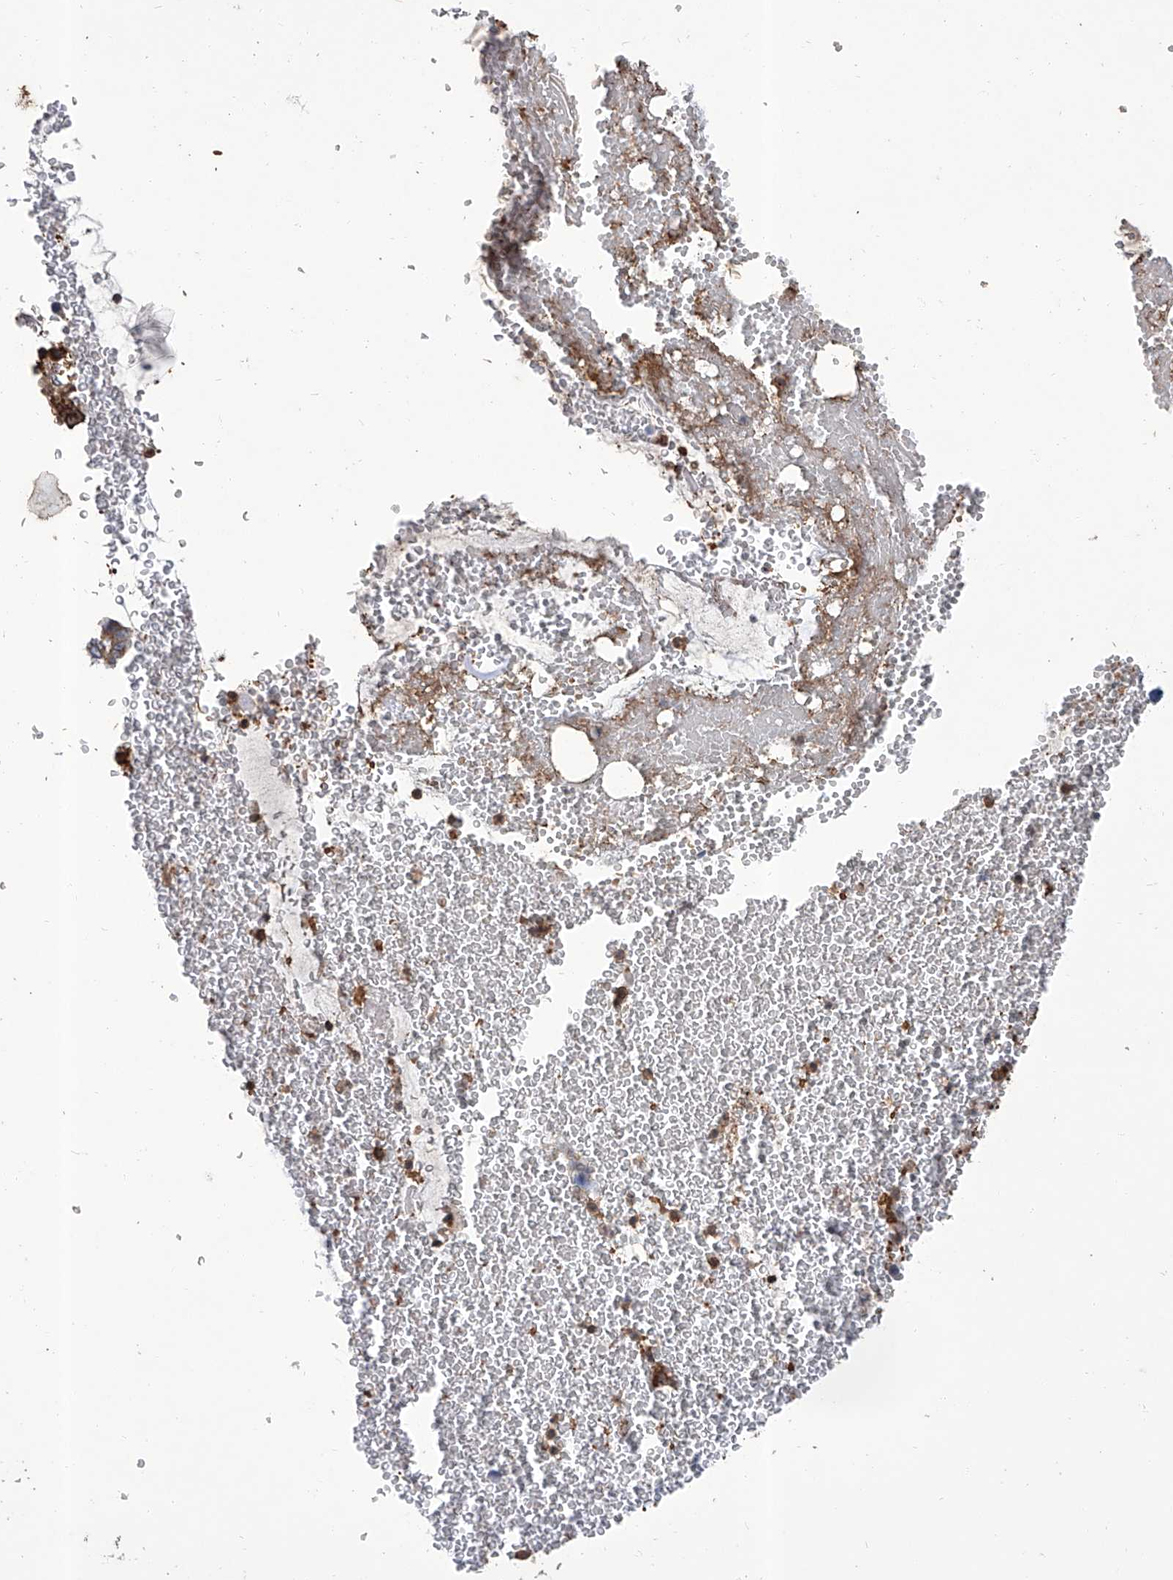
{"staining": {"intensity": "weak", "quantity": "25%-75%", "location": "cytoplasmic/membranous"}, "tissue": "bronchus", "cell_type": "Respiratory epithelial cells", "image_type": "normal", "snomed": [{"axis": "morphology", "description": "Normal tissue, NOS"}, {"axis": "morphology", "description": "Squamous cell carcinoma, NOS"}, {"axis": "topography", "description": "Lymph node"}, {"axis": "topography", "description": "Bronchus"}, {"axis": "topography", "description": "Lung"}], "caption": "DAB (3,3'-diaminobenzidine) immunohistochemical staining of unremarkable bronchus reveals weak cytoplasmic/membranous protein staining in approximately 25%-75% of respiratory epithelial cells.", "gene": "GPT", "patient": {"sex": "male", "age": 66}}